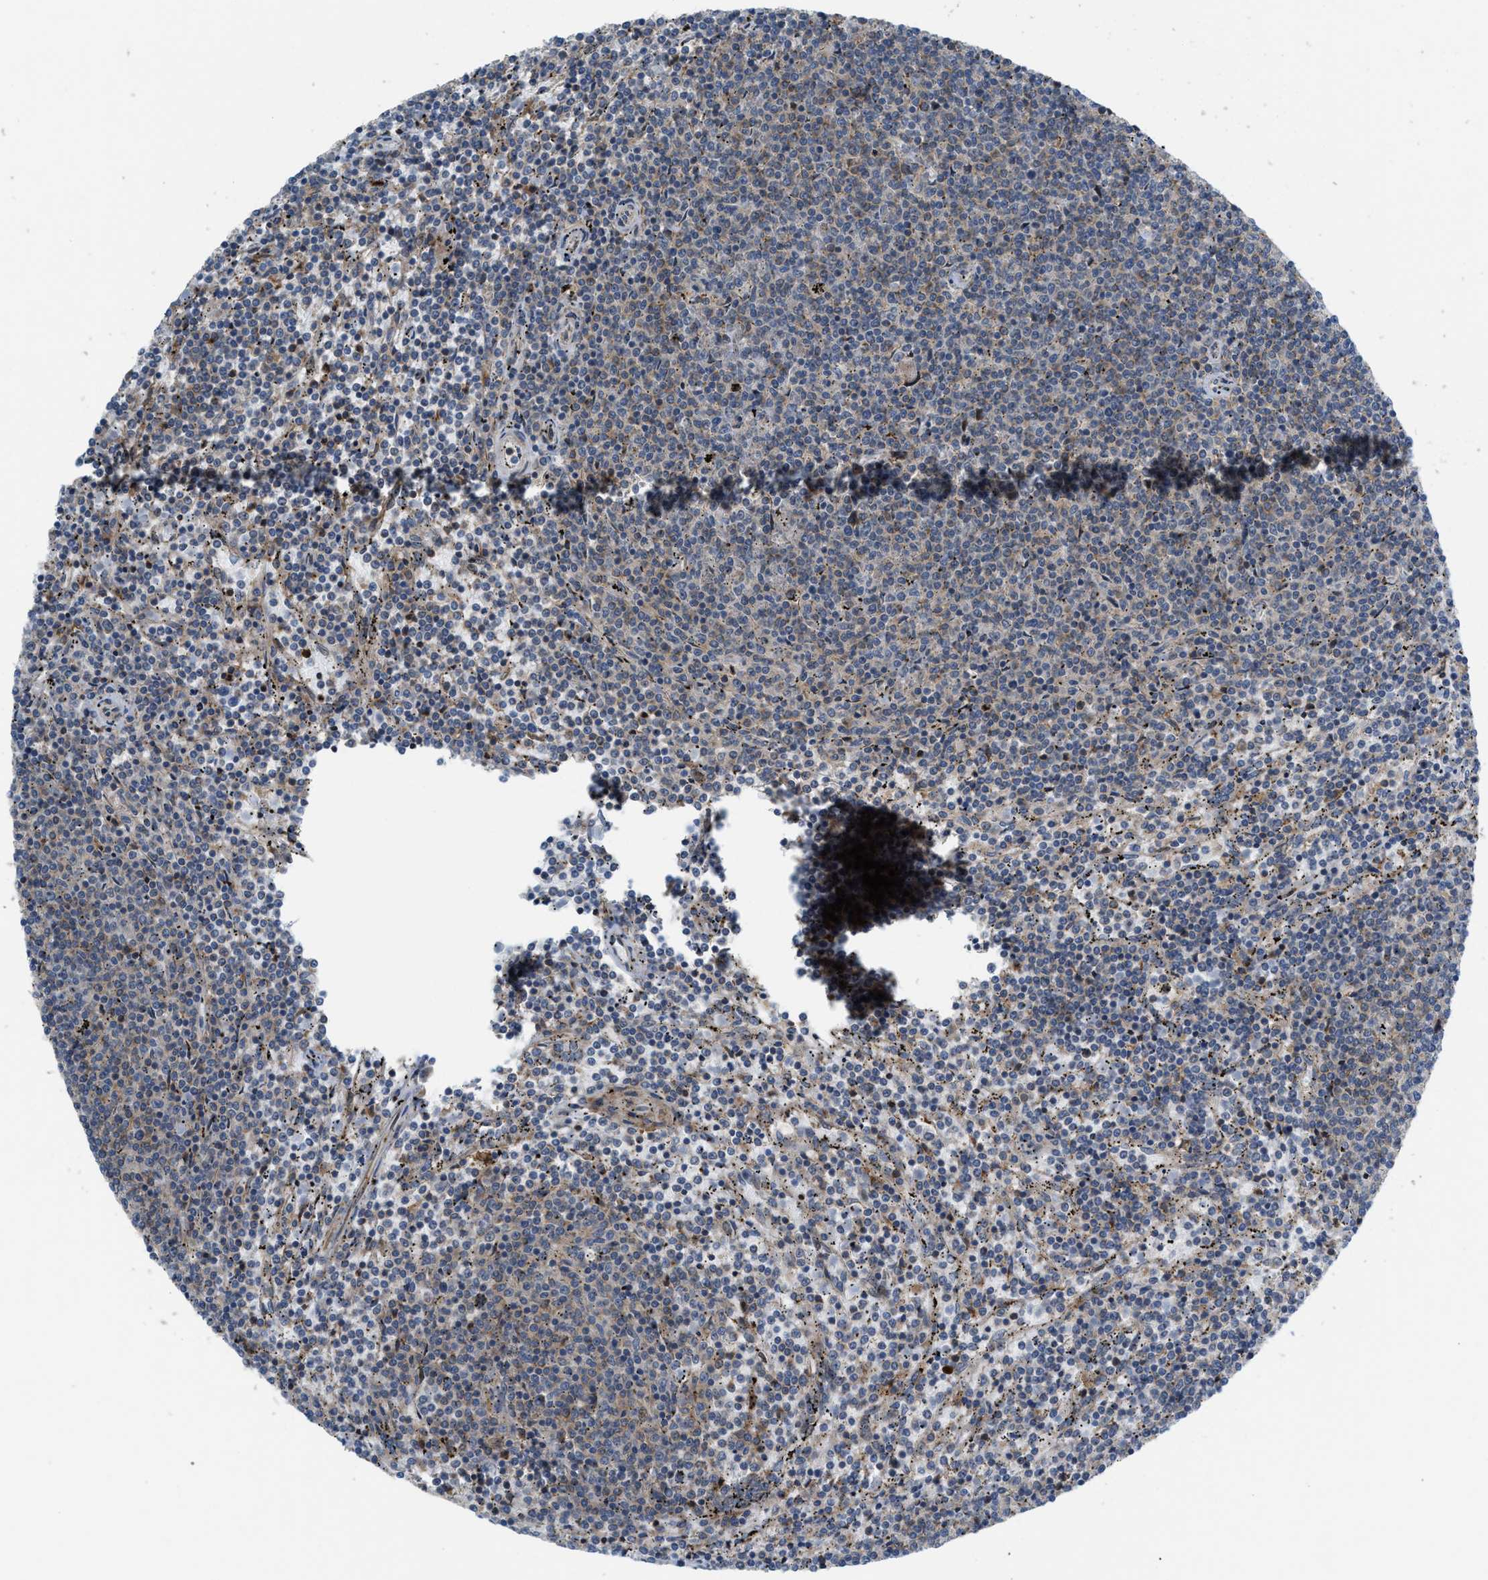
{"staining": {"intensity": "negative", "quantity": "none", "location": "none"}, "tissue": "lymphoma", "cell_type": "Tumor cells", "image_type": "cancer", "snomed": [{"axis": "morphology", "description": "Malignant lymphoma, non-Hodgkin's type, Low grade"}, {"axis": "topography", "description": "Spleen"}], "caption": "Human low-grade malignant lymphoma, non-Hodgkin's type stained for a protein using immunohistochemistry demonstrates no staining in tumor cells.", "gene": "DIPK1A", "patient": {"sex": "female", "age": 50}}